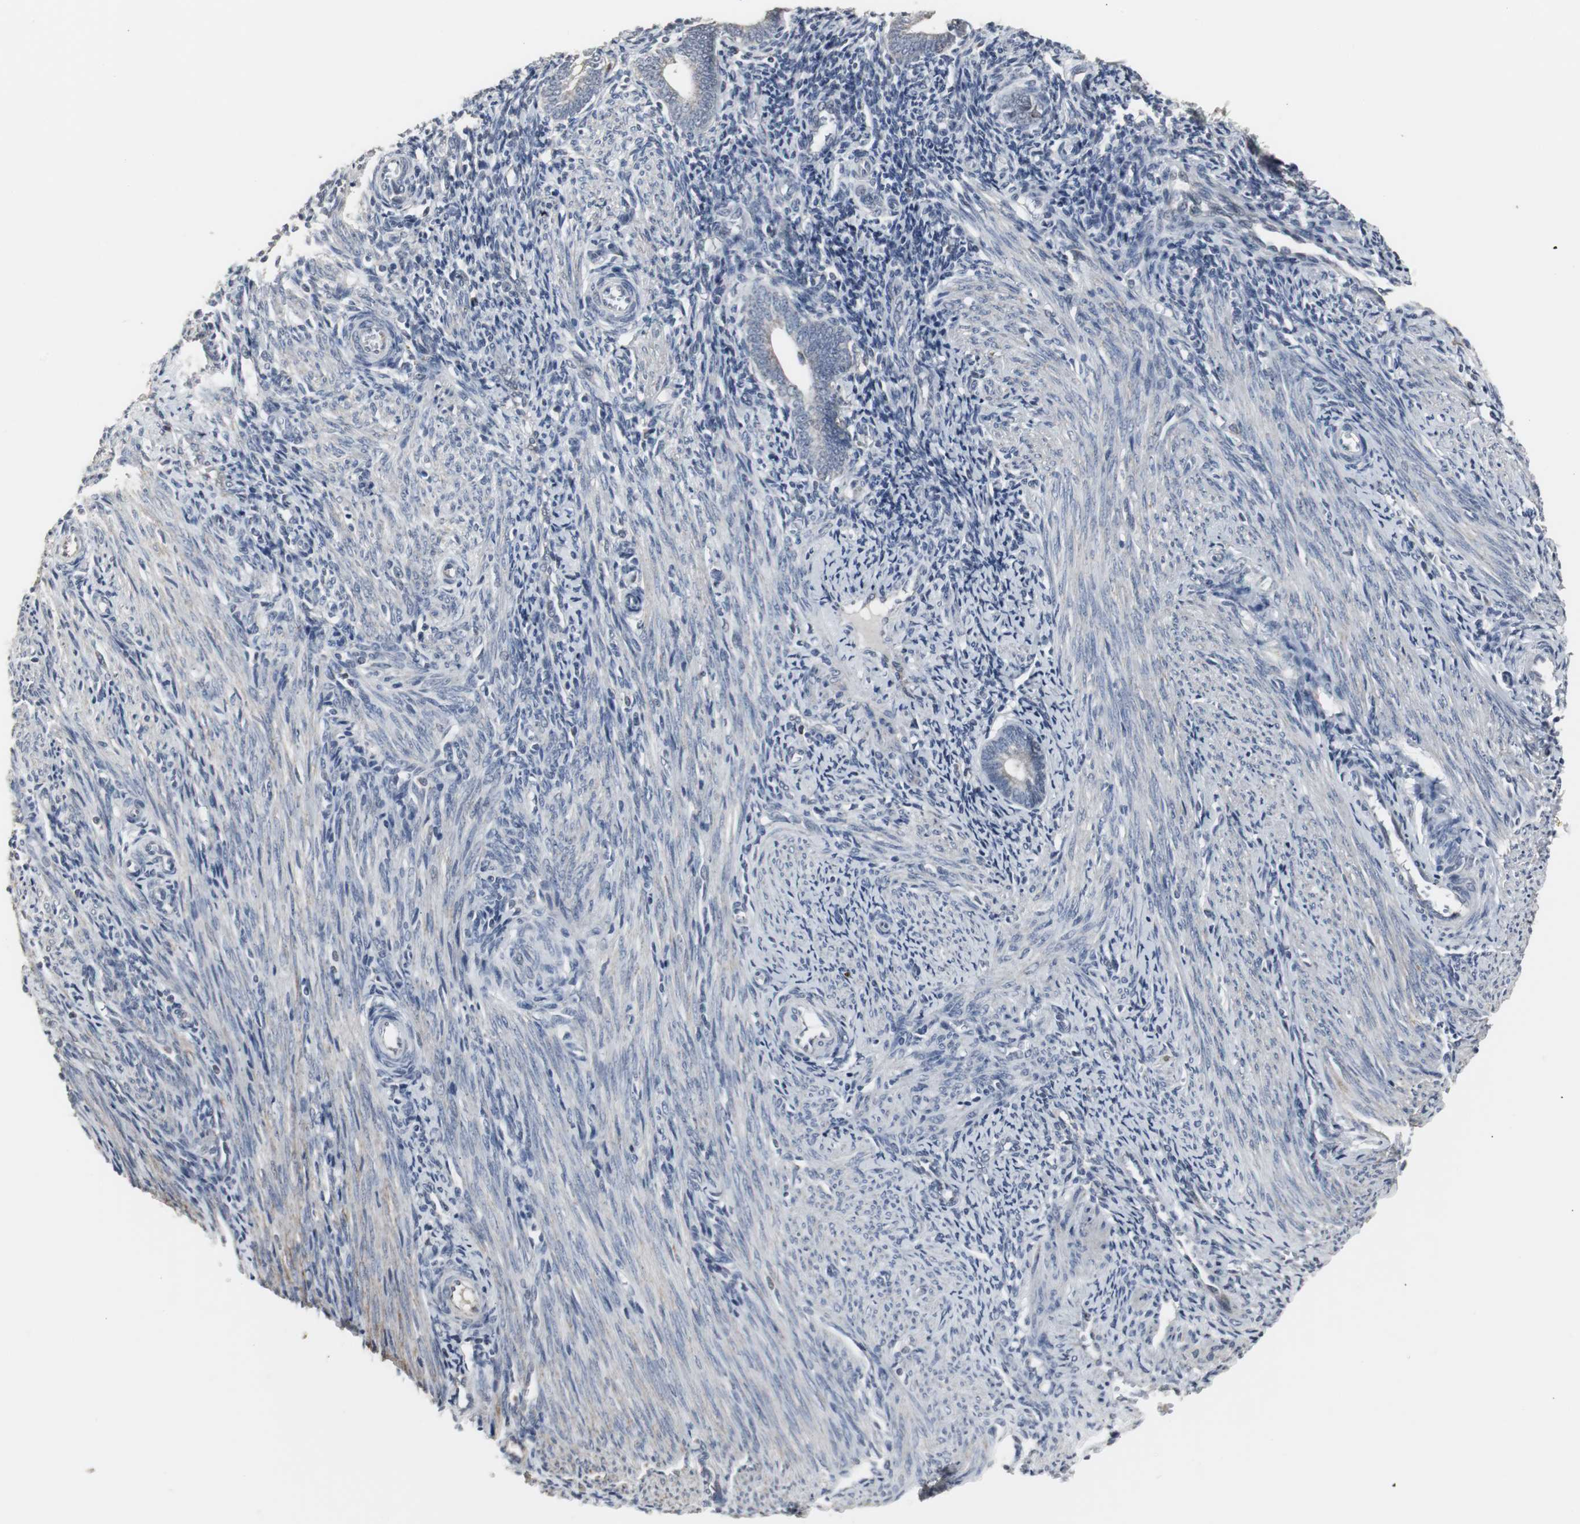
{"staining": {"intensity": "negative", "quantity": "none", "location": "none"}, "tissue": "endometrium", "cell_type": "Cells in endometrial stroma", "image_type": "normal", "snomed": [{"axis": "morphology", "description": "Normal tissue, NOS"}, {"axis": "topography", "description": "Uterus"}, {"axis": "topography", "description": "Endometrium"}], "caption": "High power microscopy micrograph of an IHC image of unremarkable endometrium, revealing no significant positivity in cells in endometrial stroma.", "gene": "ACAA1", "patient": {"sex": "female", "age": 33}}